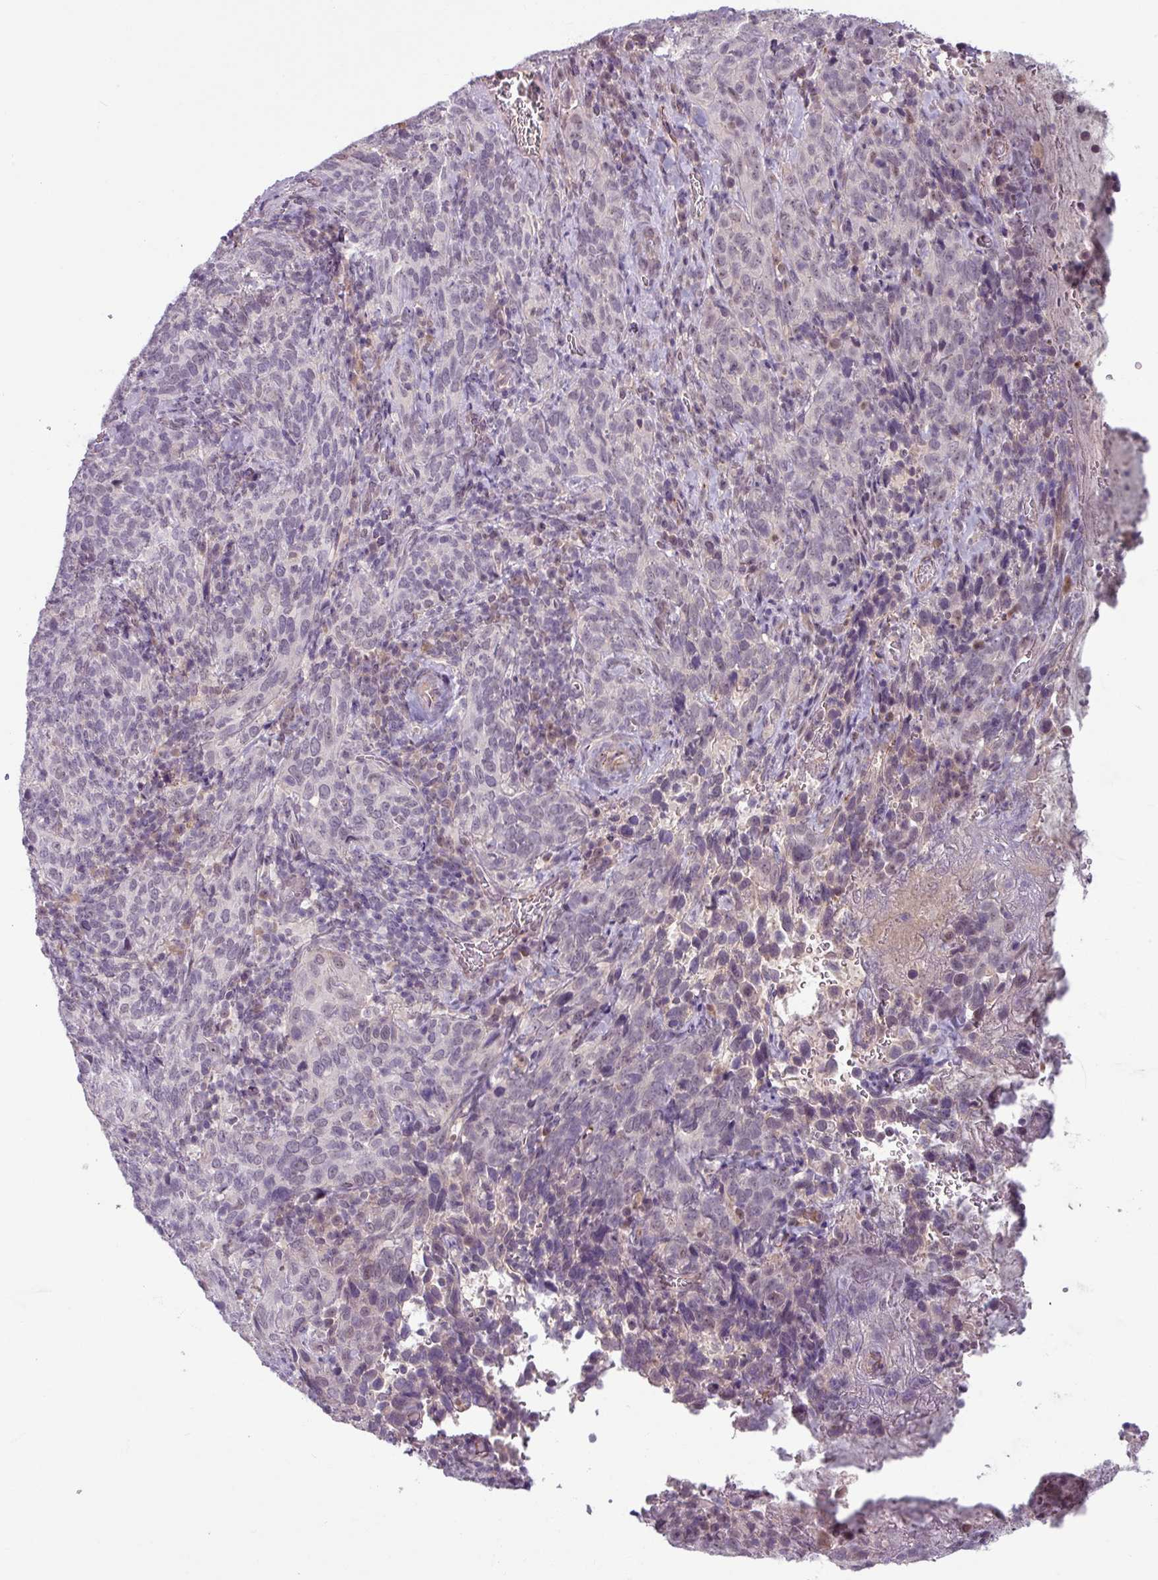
{"staining": {"intensity": "weak", "quantity": "<25%", "location": "nuclear"}, "tissue": "cervical cancer", "cell_type": "Tumor cells", "image_type": "cancer", "snomed": [{"axis": "morphology", "description": "Squamous cell carcinoma, NOS"}, {"axis": "topography", "description": "Cervix"}], "caption": "There is no significant expression in tumor cells of squamous cell carcinoma (cervical). Nuclei are stained in blue.", "gene": "UVSSA", "patient": {"sex": "female", "age": 51}}